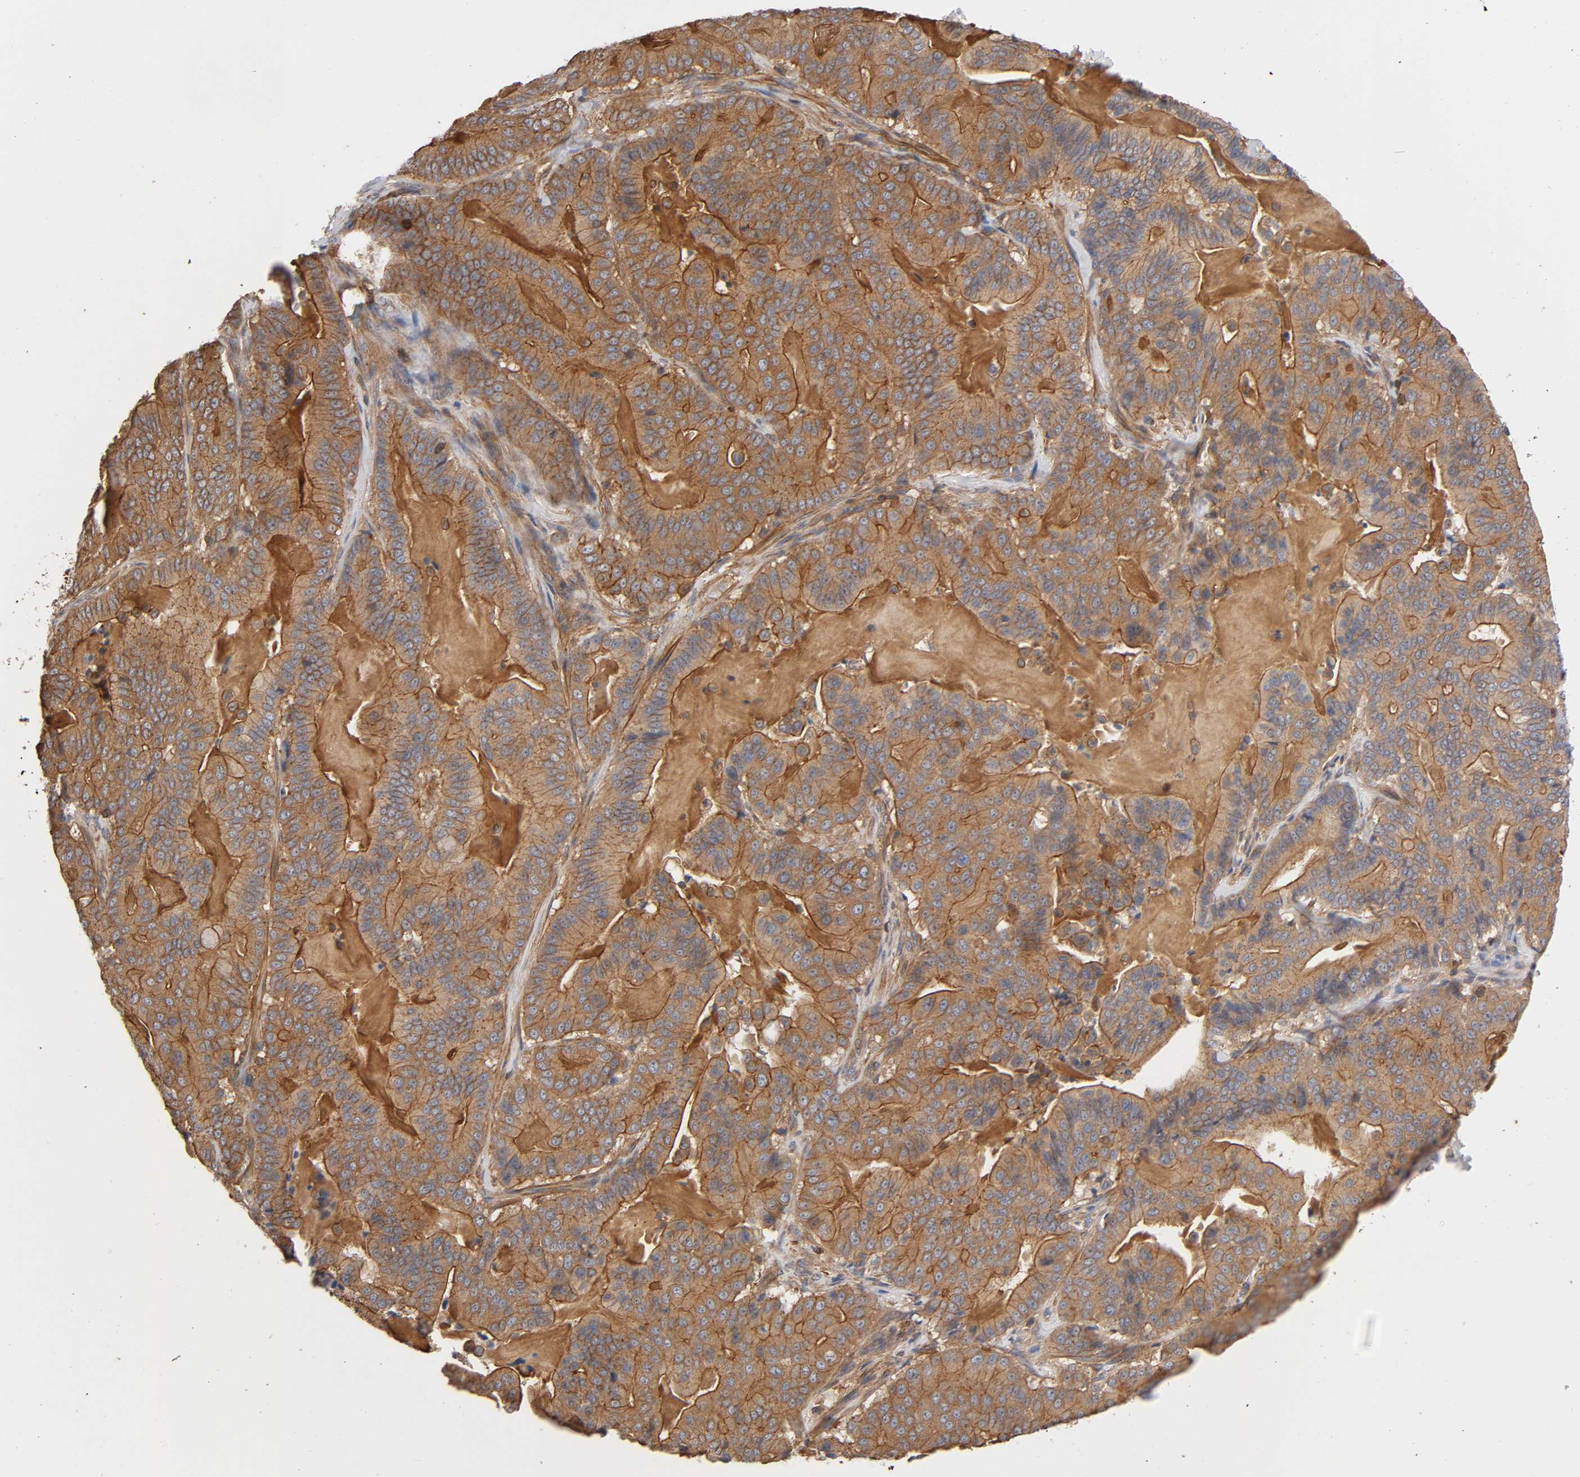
{"staining": {"intensity": "moderate", "quantity": ">75%", "location": "cytoplasmic/membranous"}, "tissue": "pancreatic cancer", "cell_type": "Tumor cells", "image_type": "cancer", "snomed": [{"axis": "morphology", "description": "Adenocarcinoma, NOS"}, {"axis": "topography", "description": "Pancreas"}], "caption": "Pancreatic adenocarcinoma stained with a brown dye demonstrates moderate cytoplasmic/membranous positive expression in about >75% of tumor cells.", "gene": "LAMTOR2", "patient": {"sex": "male", "age": 63}}